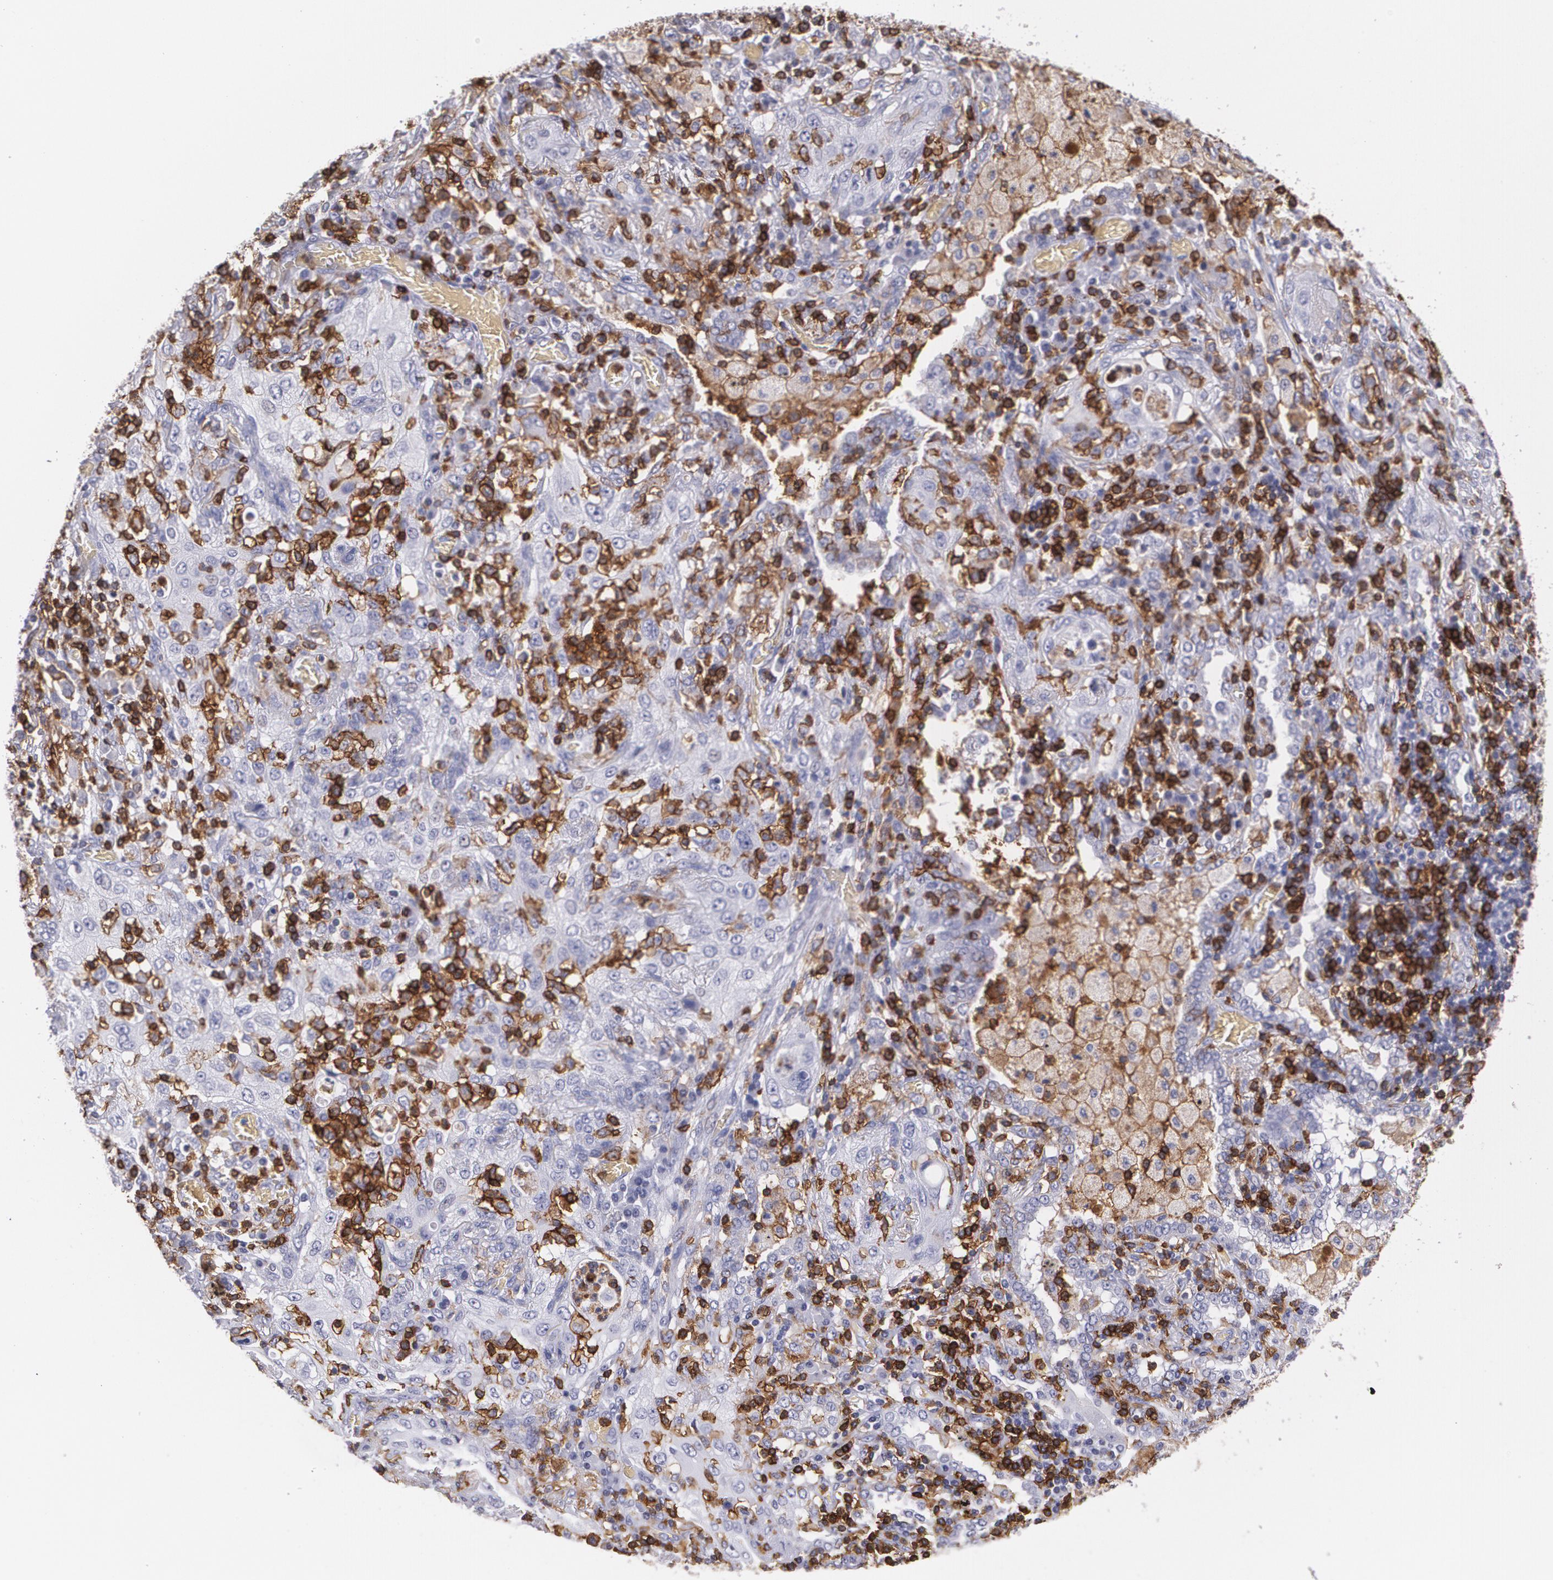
{"staining": {"intensity": "negative", "quantity": "none", "location": "none"}, "tissue": "lung cancer", "cell_type": "Tumor cells", "image_type": "cancer", "snomed": [{"axis": "morphology", "description": "Squamous cell carcinoma, NOS"}, {"axis": "topography", "description": "Lung"}], "caption": "A histopathology image of lung cancer stained for a protein demonstrates no brown staining in tumor cells.", "gene": "PTPRC", "patient": {"sex": "female", "age": 47}}